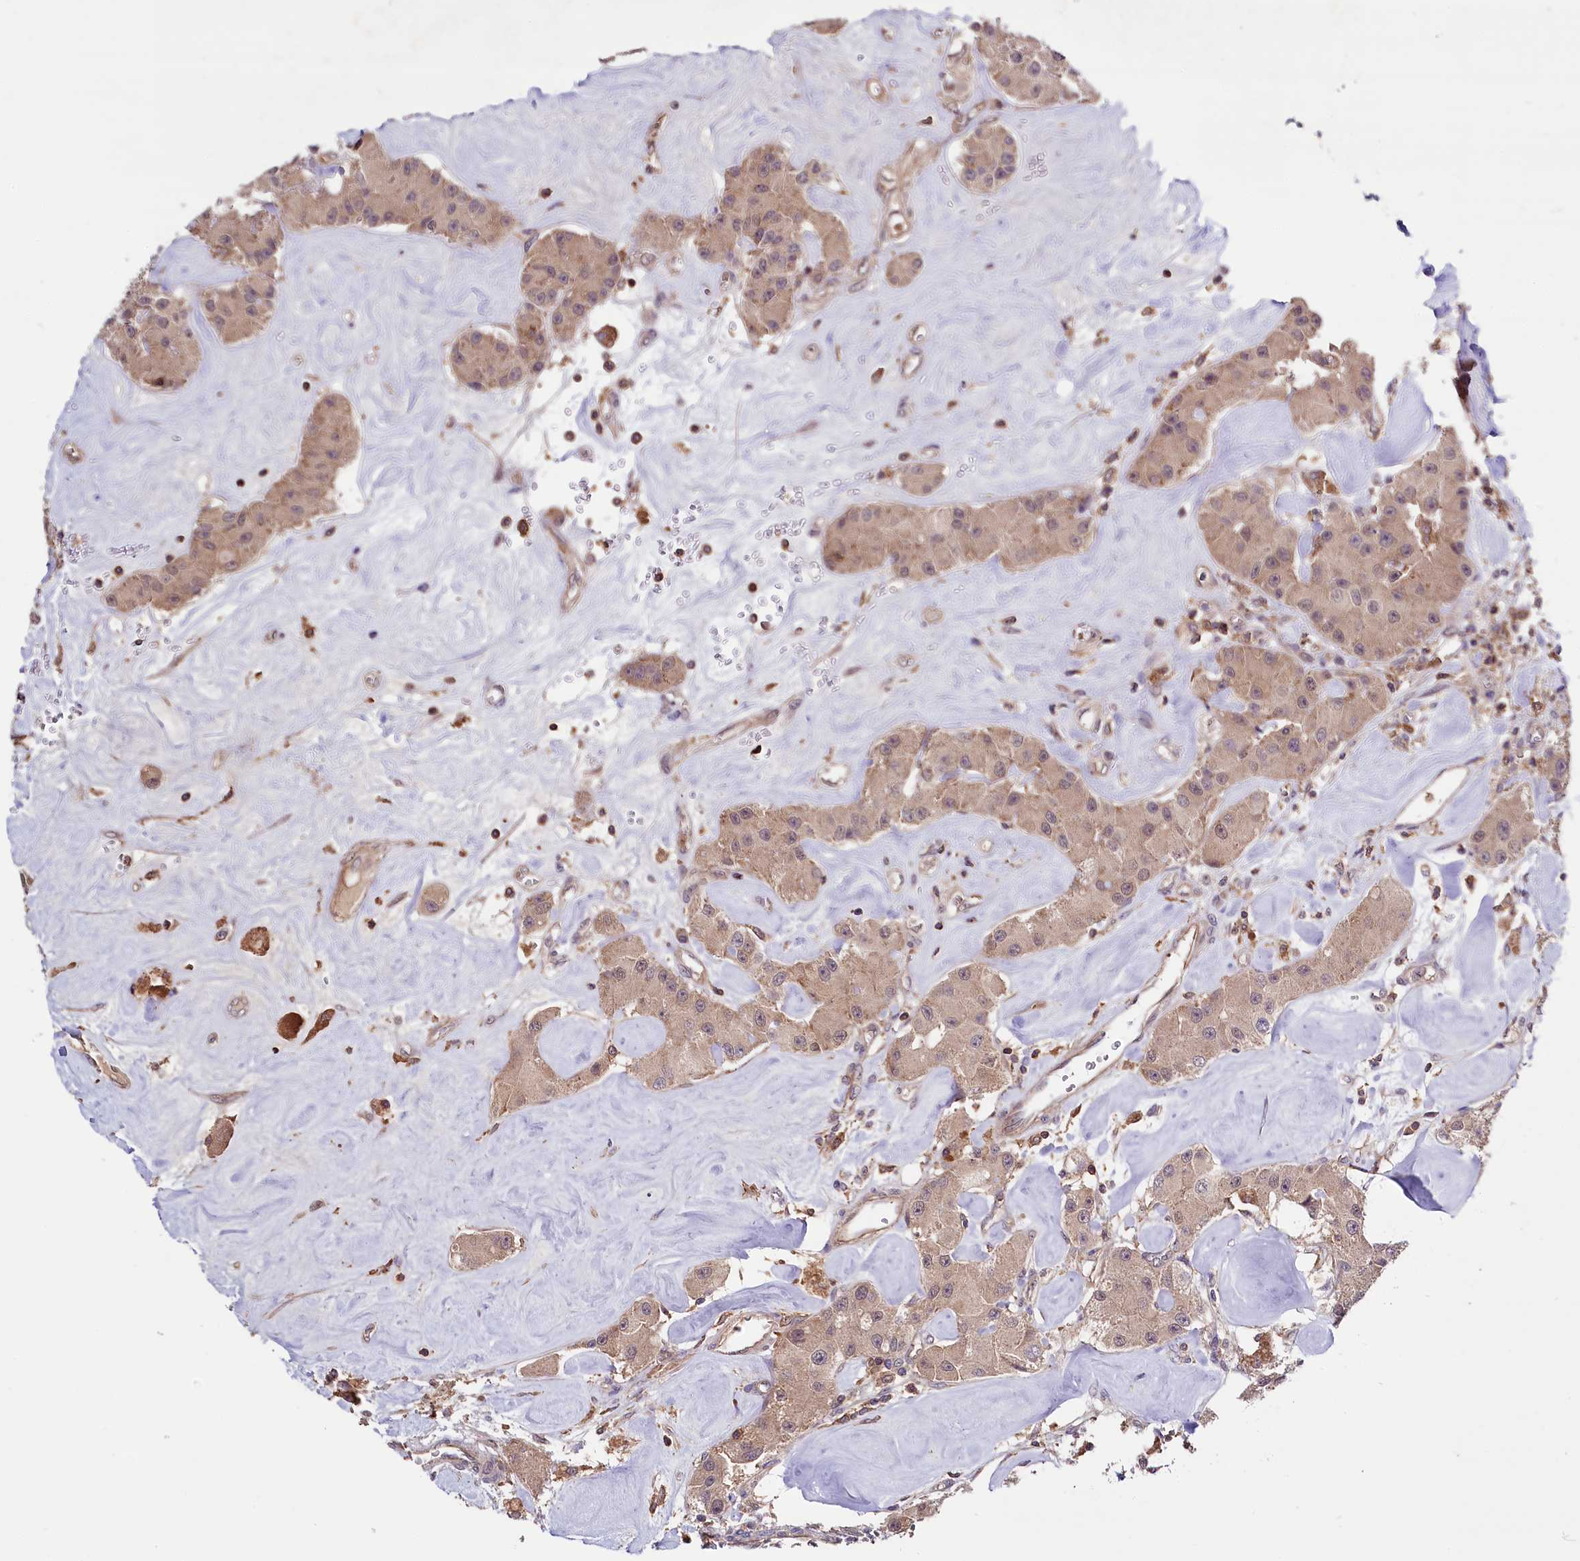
{"staining": {"intensity": "weak", "quantity": "25%-75%", "location": "cytoplasmic/membranous"}, "tissue": "carcinoid", "cell_type": "Tumor cells", "image_type": "cancer", "snomed": [{"axis": "morphology", "description": "Carcinoid, malignant, NOS"}, {"axis": "topography", "description": "Pancreas"}], "caption": "Protein expression analysis of malignant carcinoid displays weak cytoplasmic/membranous positivity in approximately 25%-75% of tumor cells.", "gene": "SKIDA1", "patient": {"sex": "male", "age": 41}}